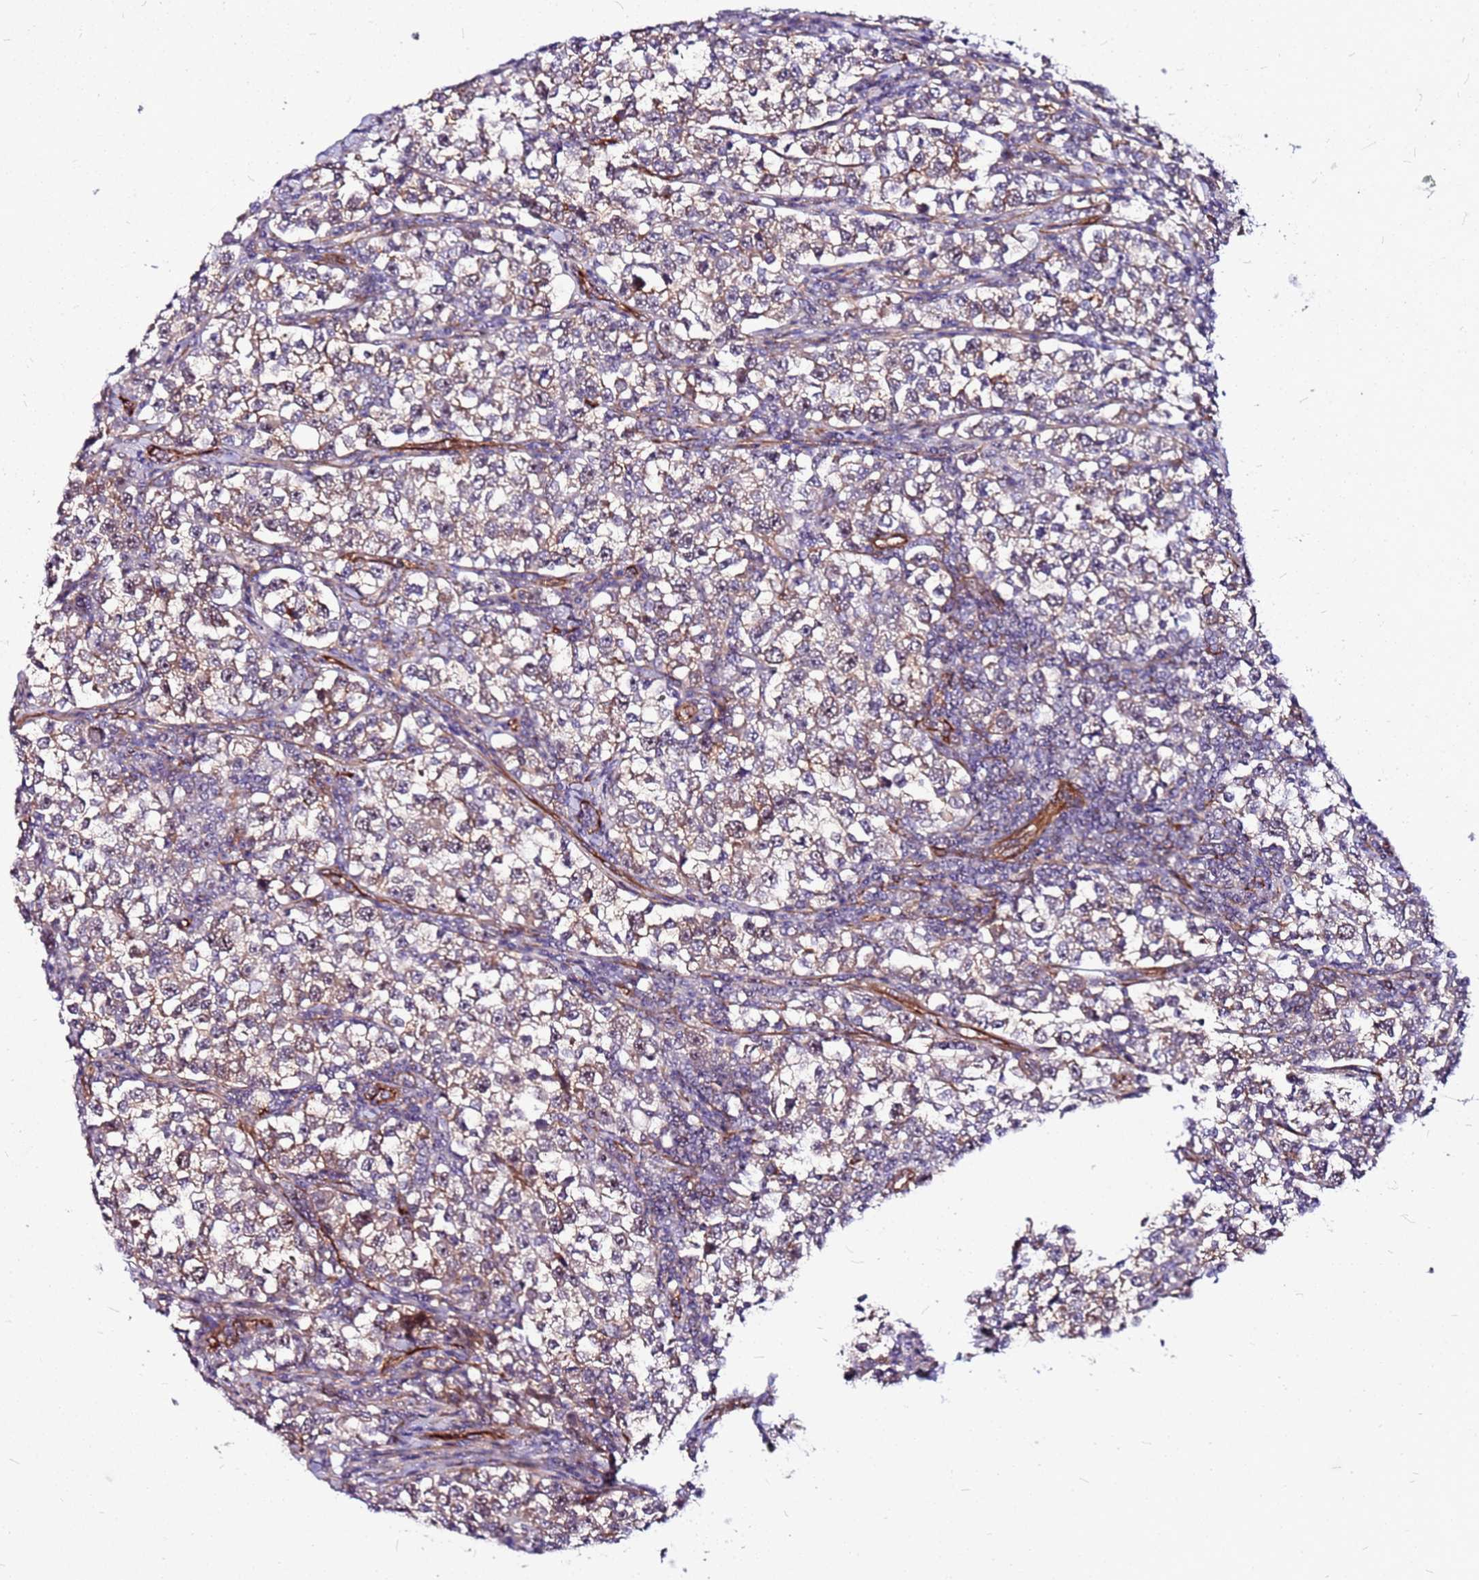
{"staining": {"intensity": "weak", "quantity": ">75%", "location": "cytoplasmic/membranous"}, "tissue": "testis cancer", "cell_type": "Tumor cells", "image_type": "cancer", "snomed": [{"axis": "morphology", "description": "Normal tissue, NOS"}, {"axis": "morphology", "description": "Seminoma, NOS"}, {"axis": "topography", "description": "Testis"}], "caption": "High-power microscopy captured an immunohistochemistry (IHC) histopathology image of testis seminoma, revealing weak cytoplasmic/membranous positivity in about >75% of tumor cells.", "gene": "TOPAZ1", "patient": {"sex": "male", "age": 43}}